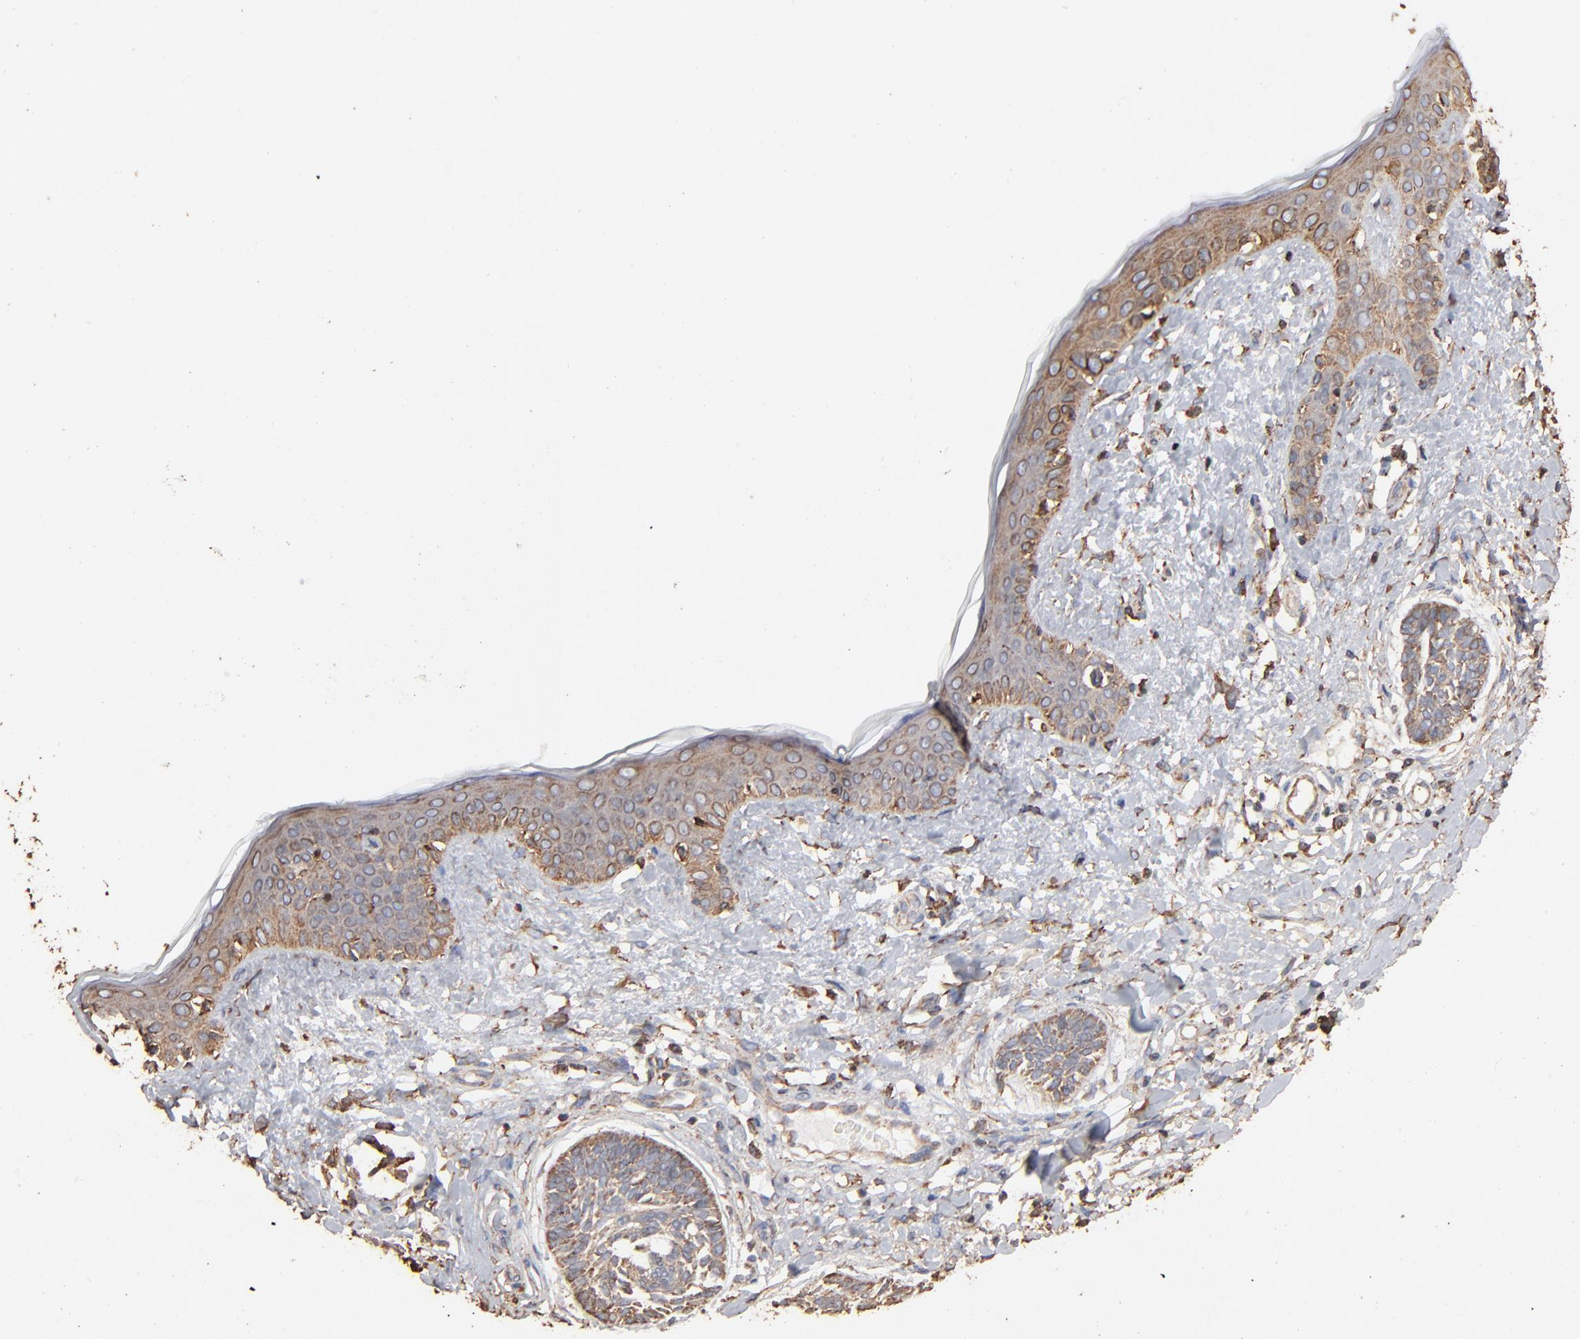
{"staining": {"intensity": "weak", "quantity": "<25%", "location": "cytoplasmic/membranous"}, "tissue": "skin cancer", "cell_type": "Tumor cells", "image_type": "cancer", "snomed": [{"axis": "morphology", "description": "Normal tissue, NOS"}, {"axis": "morphology", "description": "Basal cell carcinoma"}, {"axis": "topography", "description": "Skin"}], "caption": "This is an immunohistochemistry (IHC) image of human skin cancer. There is no expression in tumor cells.", "gene": "PDIA3", "patient": {"sex": "male", "age": 63}}